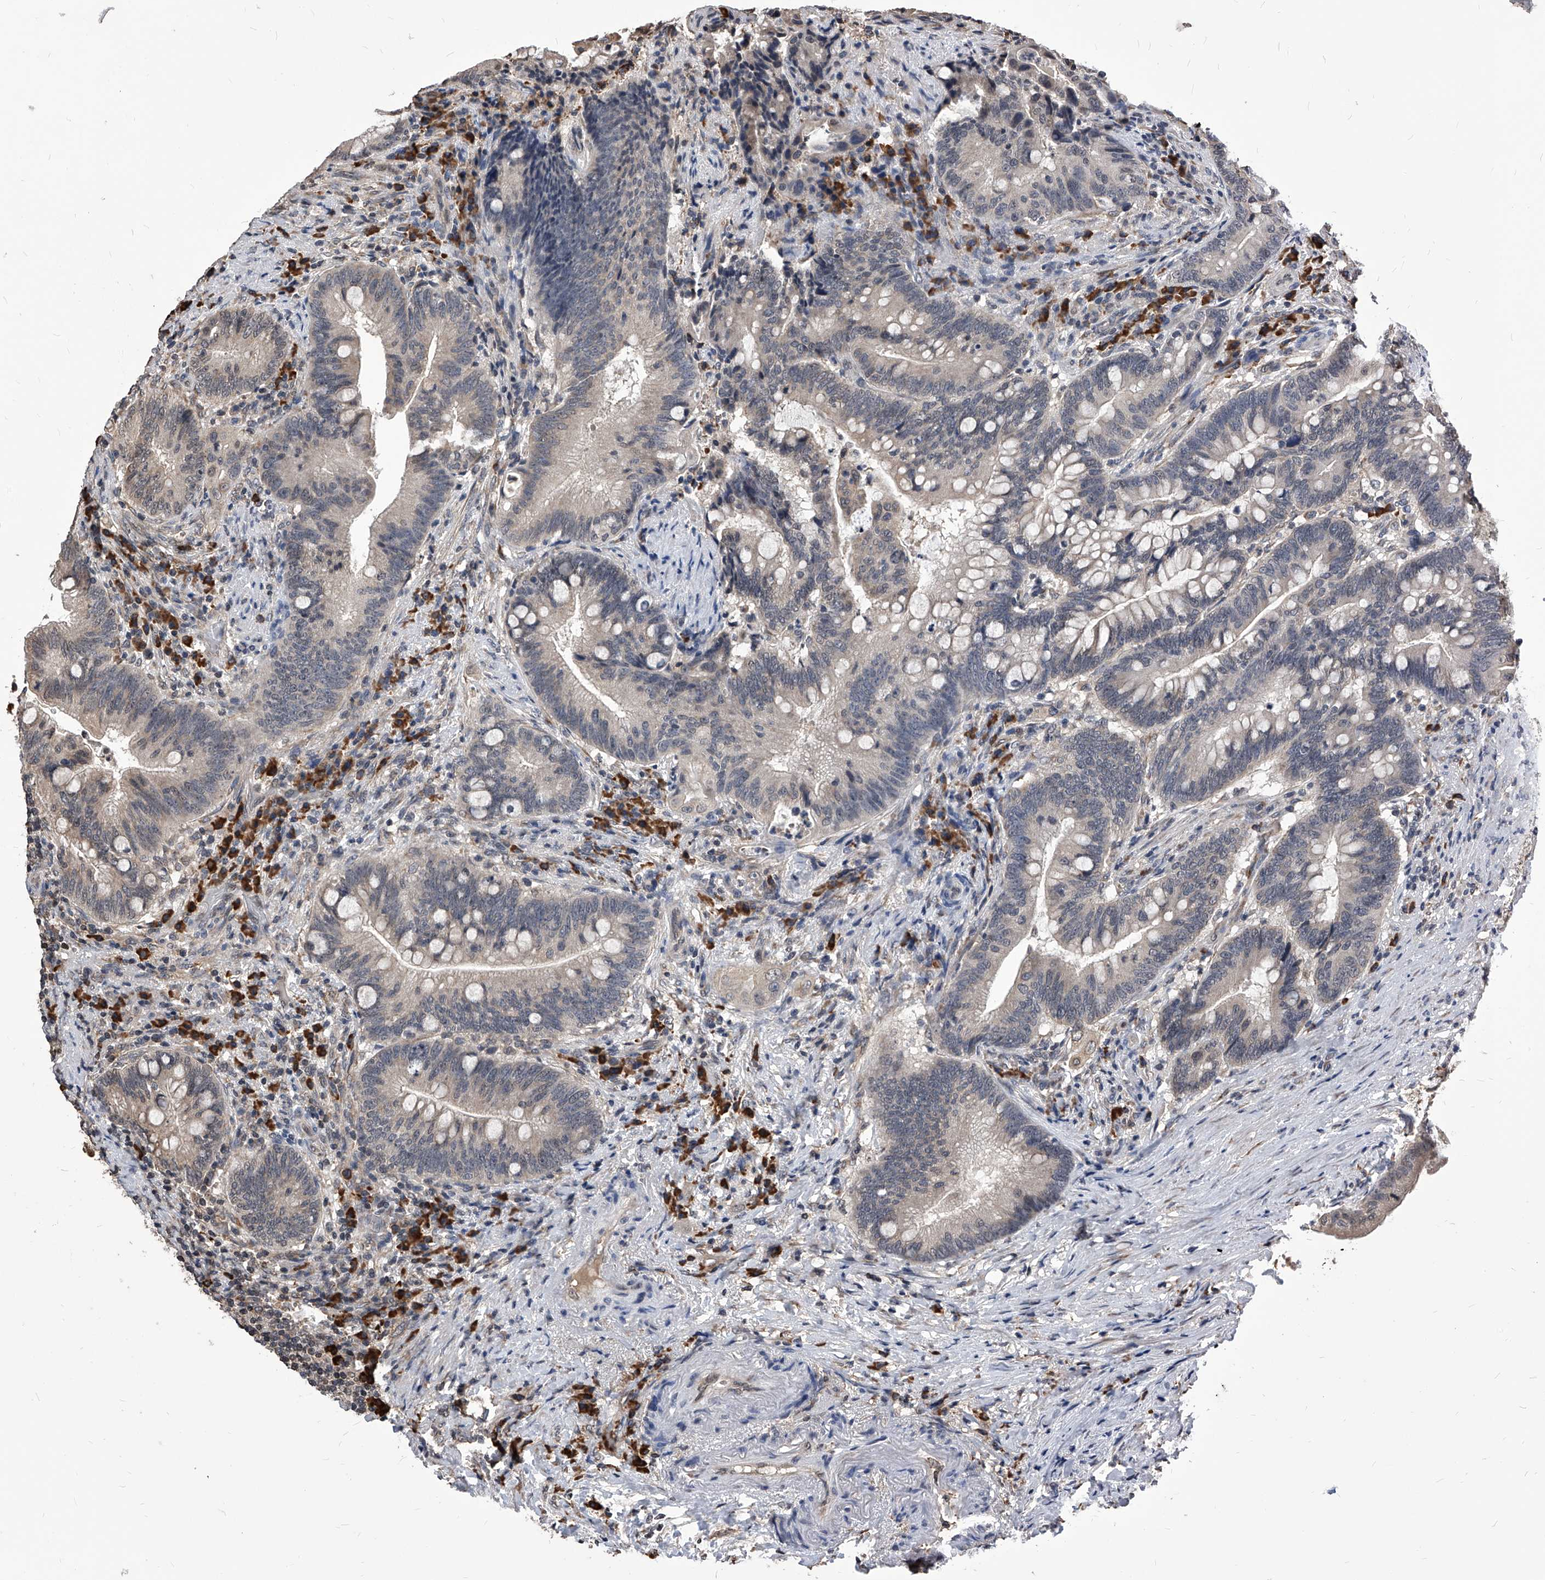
{"staining": {"intensity": "weak", "quantity": "25%-75%", "location": "cytoplasmic/membranous,nuclear"}, "tissue": "colorectal cancer", "cell_type": "Tumor cells", "image_type": "cancer", "snomed": [{"axis": "morphology", "description": "Adenocarcinoma, NOS"}, {"axis": "topography", "description": "Colon"}], "caption": "Immunohistochemical staining of colorectal cancer exhibits low levels of weak cytoplasmic/membranous and nuclear protein staining in approximately 25%-75% of tumor cells.", "gene": "ID1", "patient": {"sex": "female", "age": 66}}